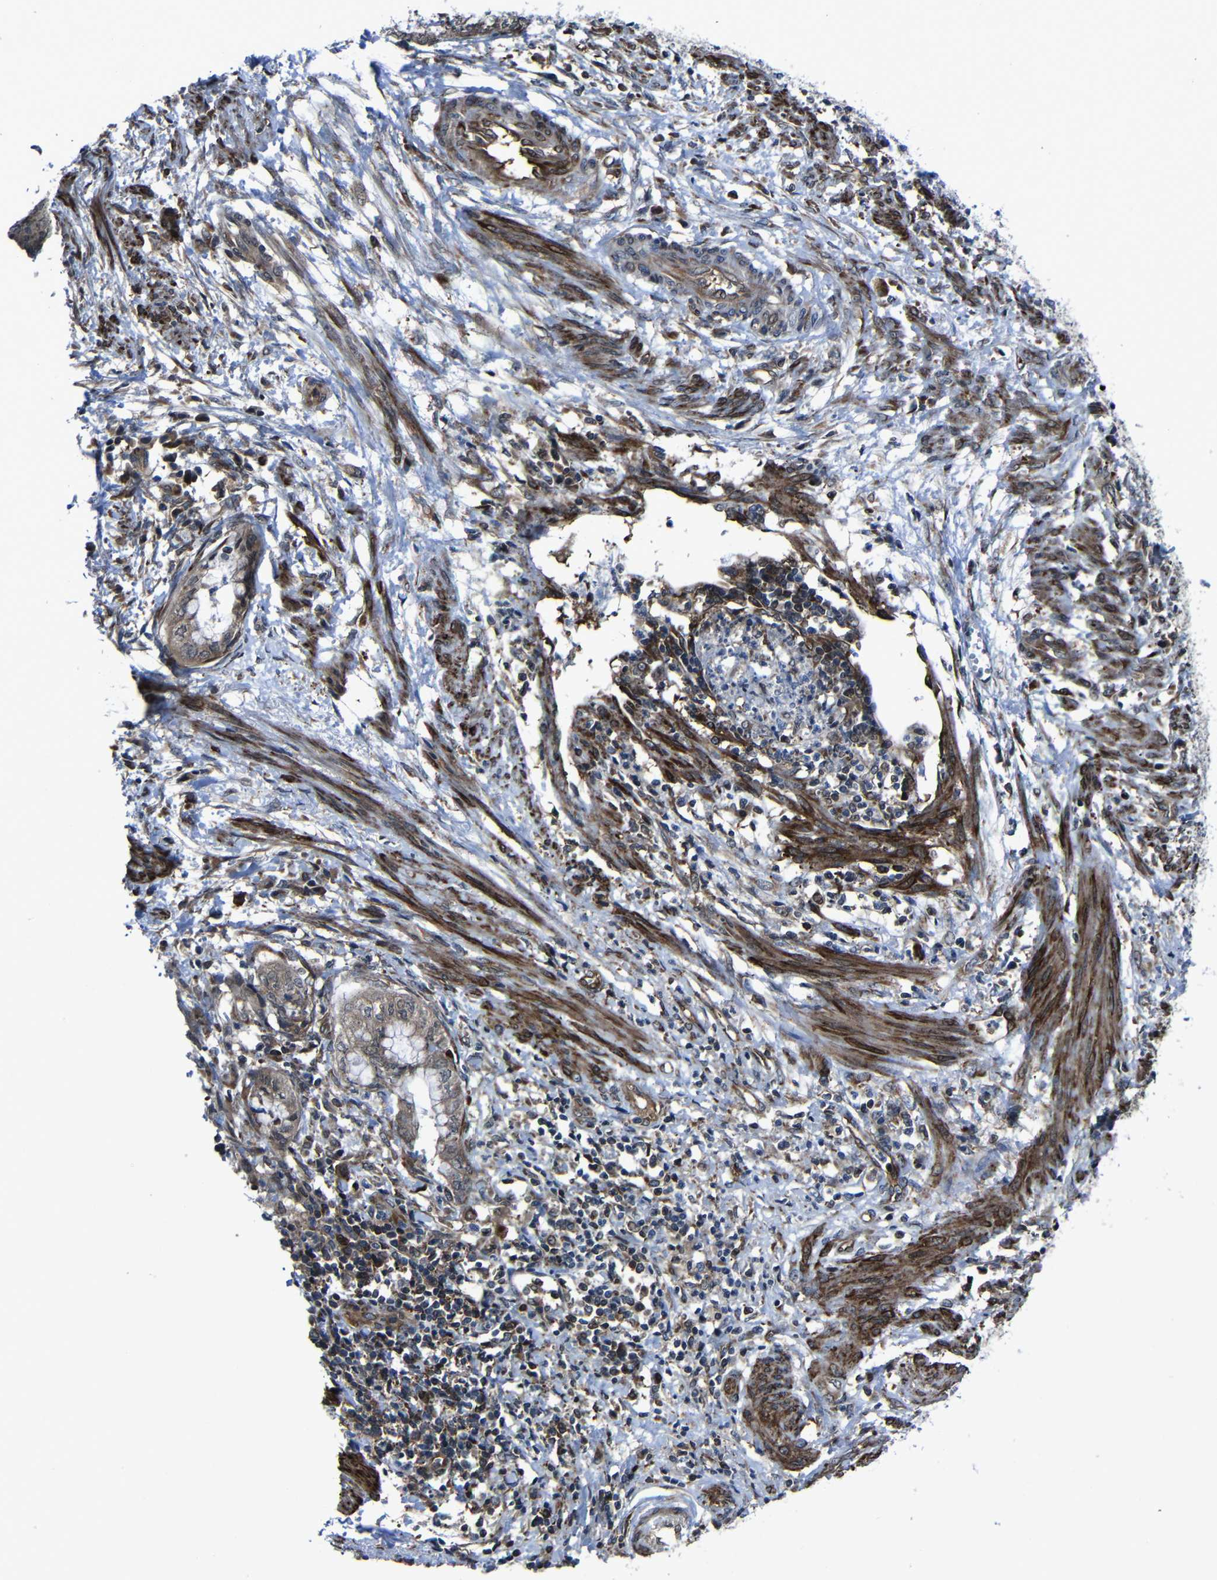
{"staining": {"intensity": "weak", "quantity": ">75%", "location": "cytoplasmic/membranous"}, "tissue": "endometrial cancer", "cell_type": "Tumor cells", "image_type": "cancer", "snomed": [{"axis": "morphology", "description": "Necrosis, NOS"}, {"axis": "morphology", "description": "Adenocarcinoma, NOS"}, {"axis": "topography", "description": "Endometrium"}], "caption": "This is an image of IHC staining of endometrial adenocarcinoma, which shows weak positivity in the cytoplasmic/membranous of tumor cells.", "gene": "KIAA0513", "patient": {"sex": "female", "age": 79}}